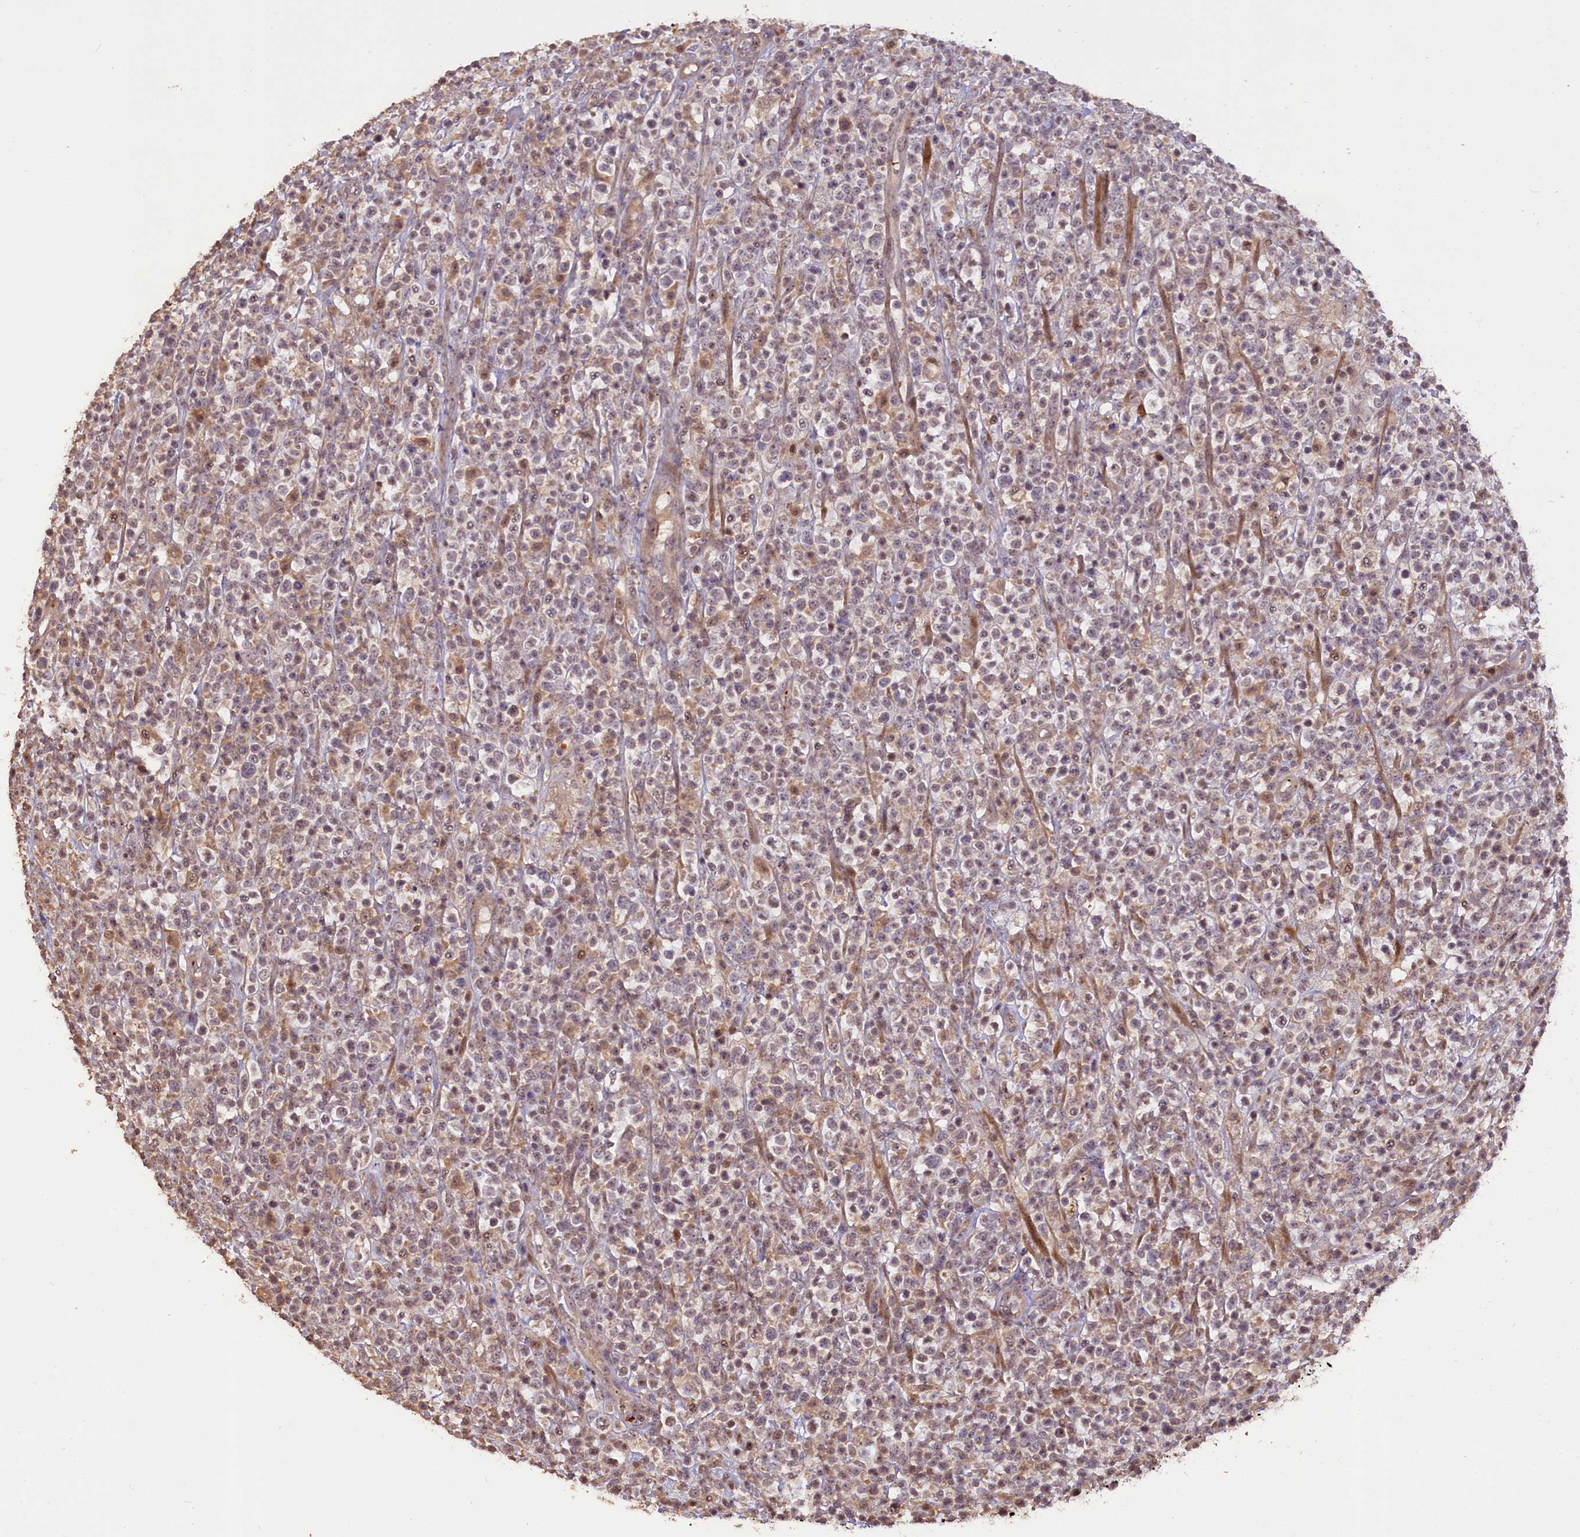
{"staining": {"intensity": "weak", "quantity": "25%-75%", "location": "cytoplasmic/membranous,nuclear"}, "tissue": "lymphoma", "cell_type": "Tumor cells", "image_type": "cancer", "snomed": [{"axis": "morphology", "description": "Malignant lymphoma, non-Hodgkin's type, High grade"}, {"axis": "topography", "description": "Colon"}], "caption": "Human lymphoma stained for a protein (brown) demonstrates weak cytoplasmic/membranous and nuclear positive staining in about 25%-75% of tumor cells.", "gene": "FUZ", "patient": {"sex": "female", "age": 53}}